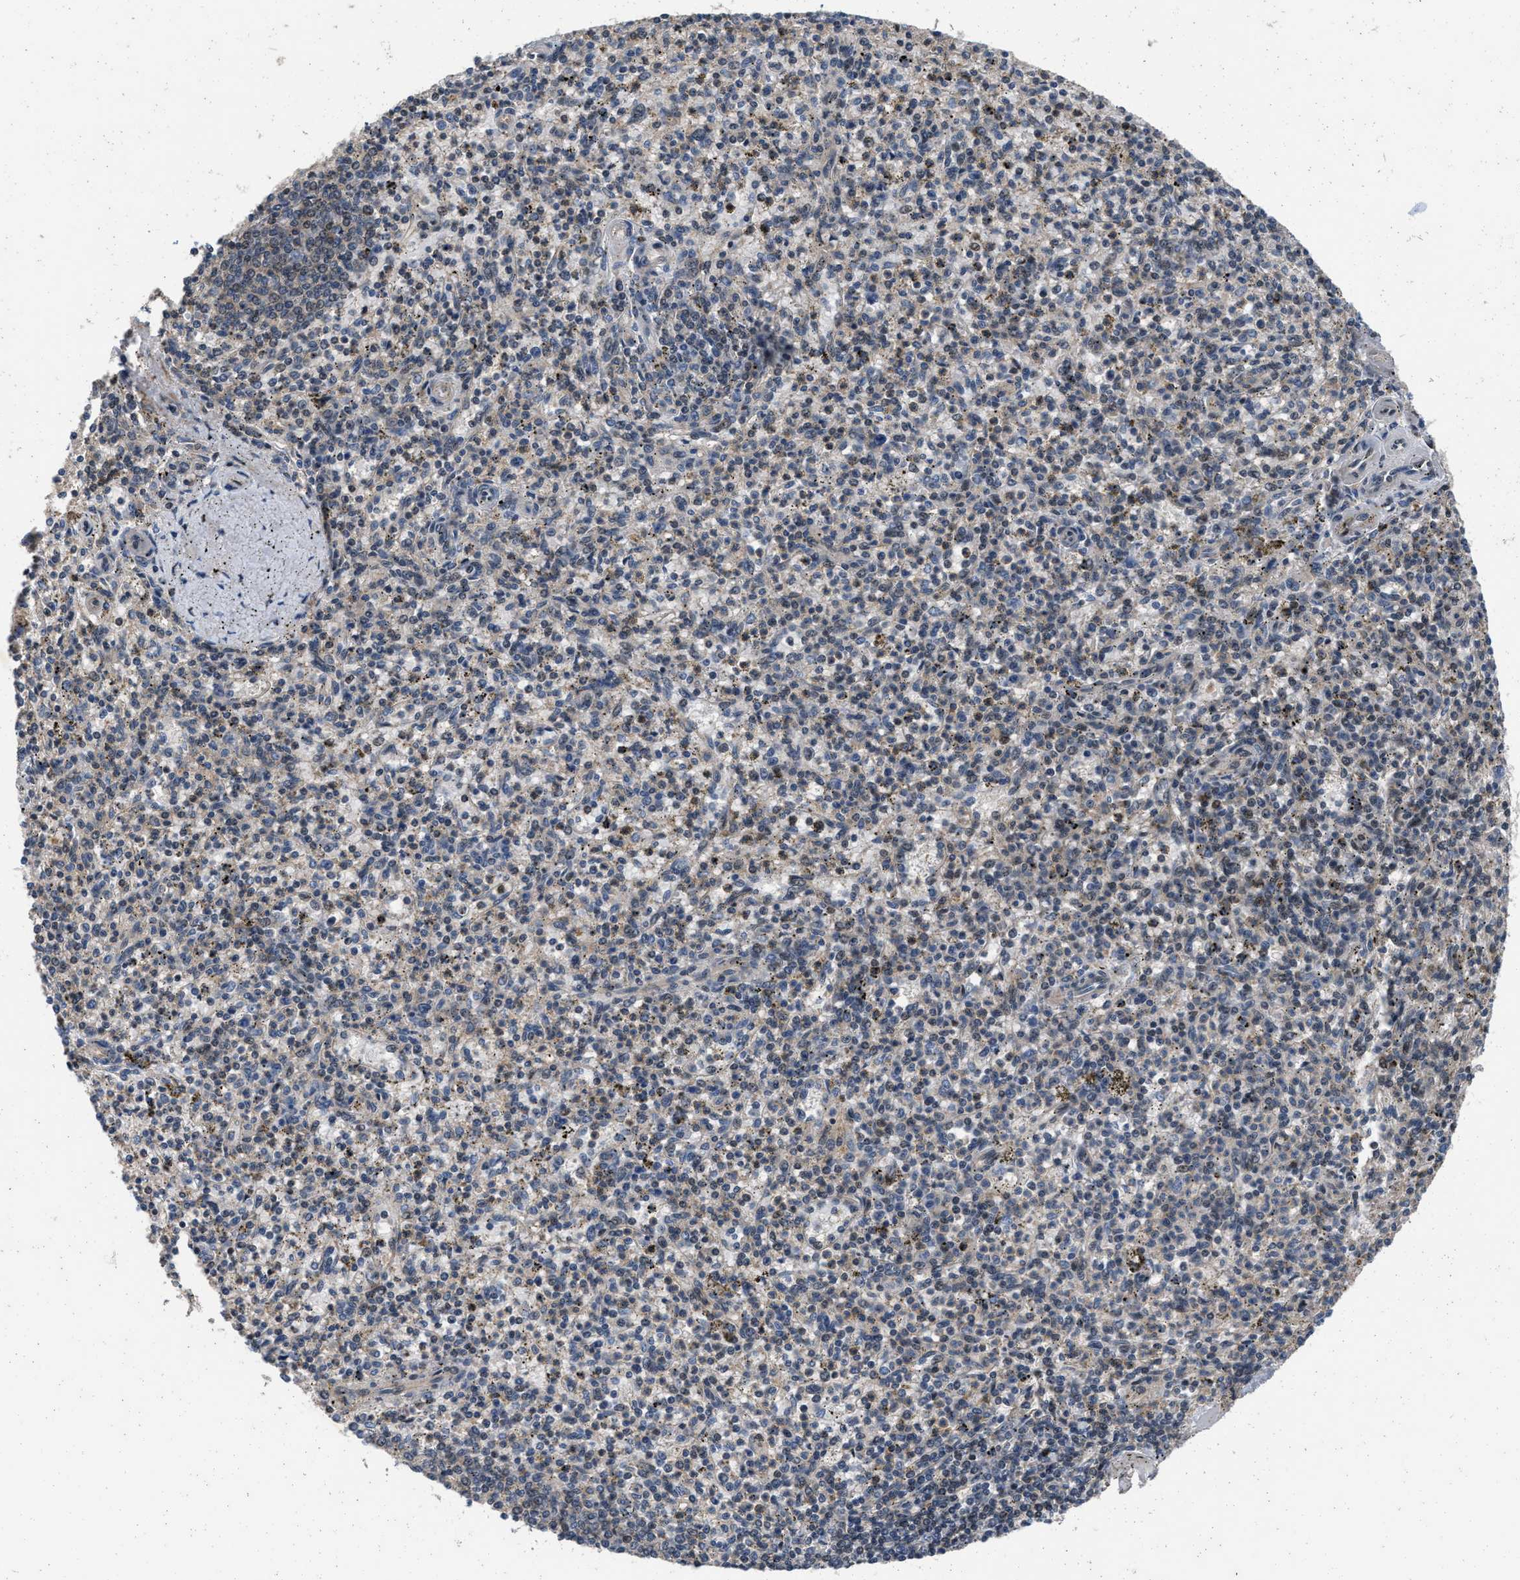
{"staining": {"intensity": "weak", "quantity": ">75%", "location": "cytoplasmic/membranous"}, "tissue": "spleen", "cell_type": "Cells in red pulp", "image_type": "normal", "snomed": [{"axis": "morphology", "description": "Normal tissue, NOS"}, {"axis": "topography", "description": "Spleen"}], "caption": "Normal spleen was stained to show a protein in brown. There is low levels of weak cytoplasmic/membranous positivity in about >75% of cells in red pulp.", "gene": "PRDM14", "patient": {"sex": "male", "age": 72}}